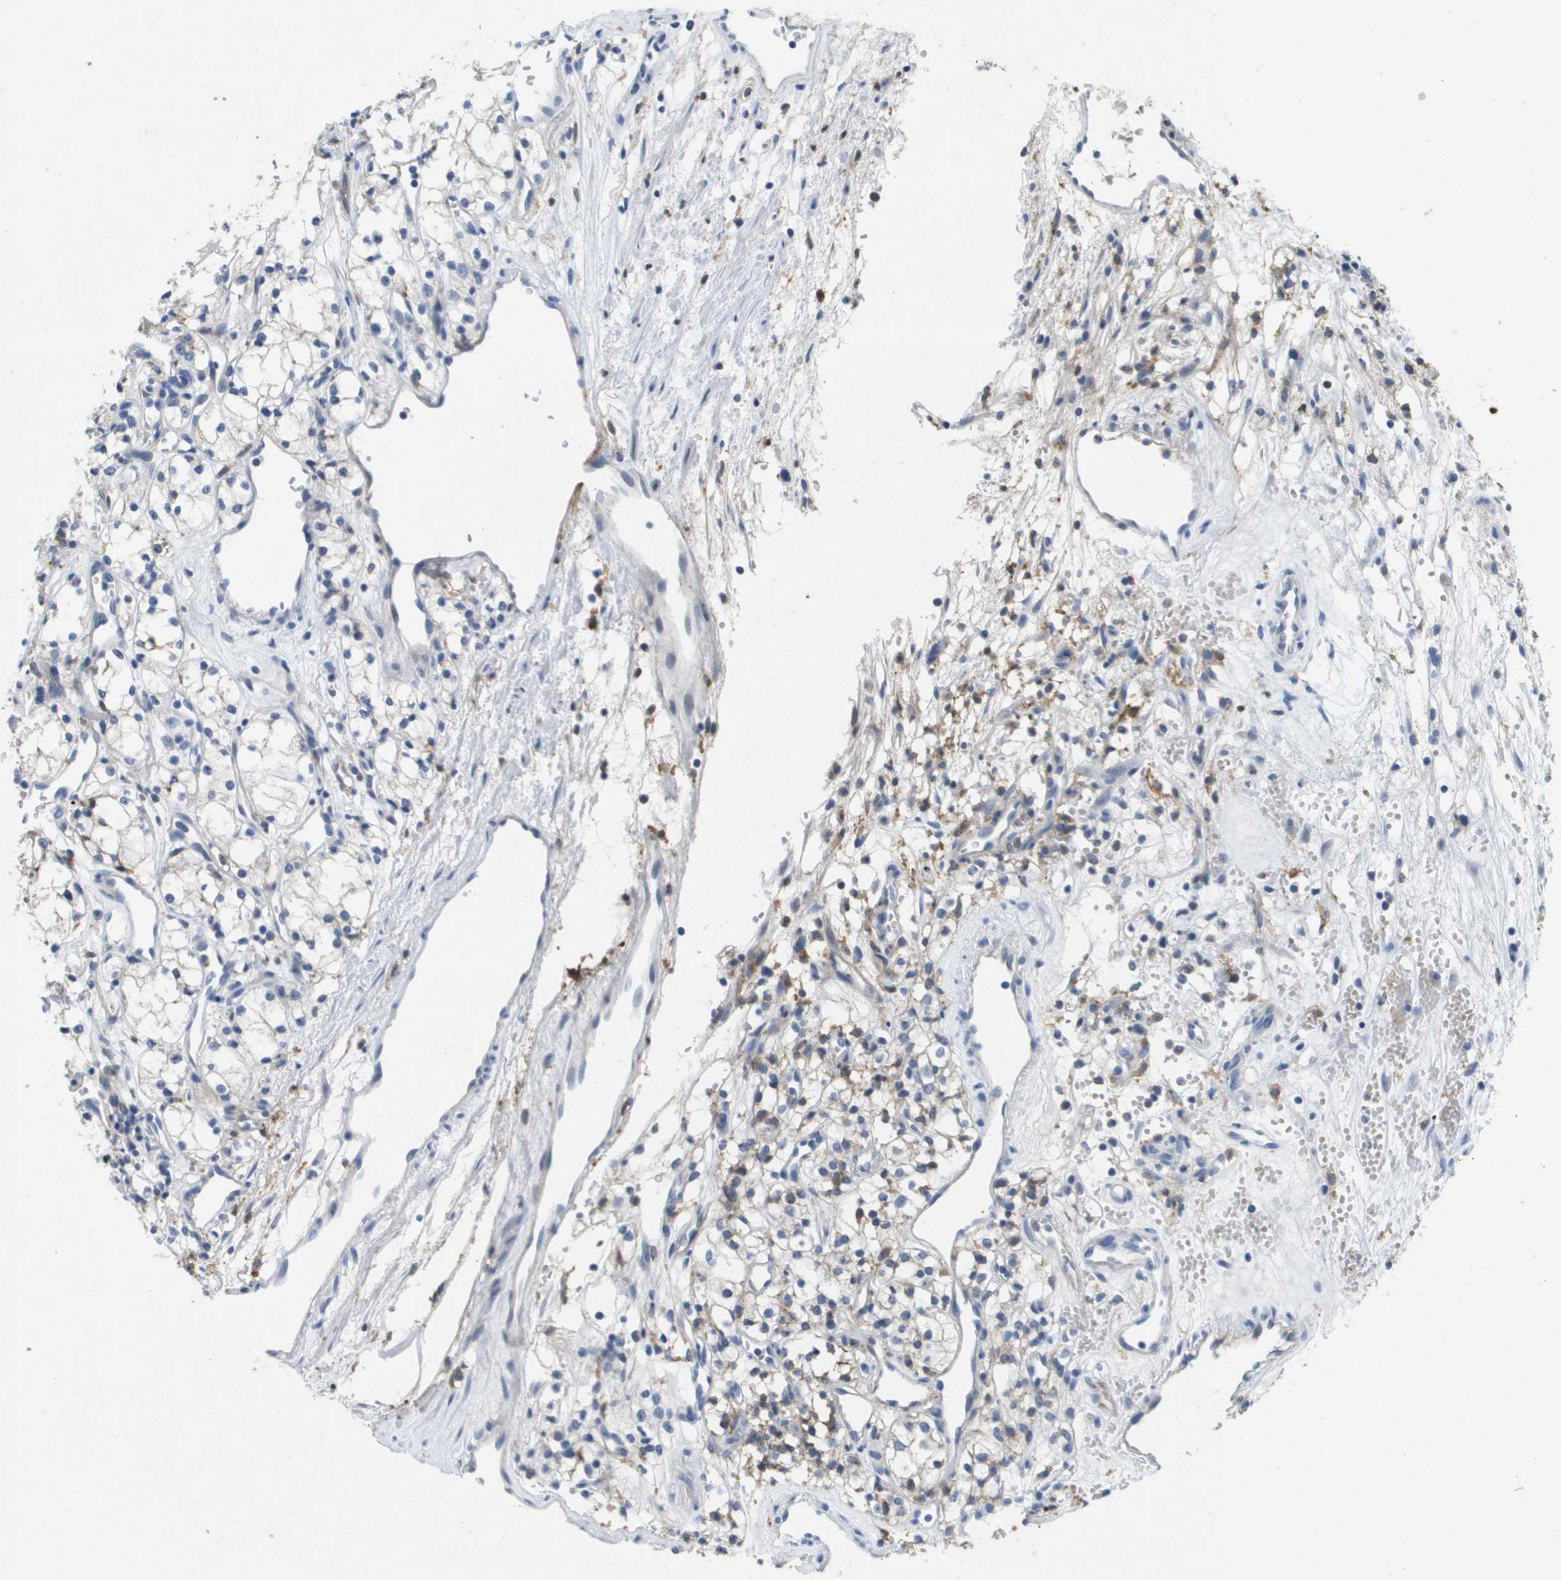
{"staining": {"intensity": "negative", "quantity": "none", "location": "none"}, "tissue": "renal cancer", "cell_type": "Tumor cells", "image_type": "cancer", "snomed": [{"axis": "morphology", "description": "Adenocarcinoma, NOS"}, {"axis": "topography", "description": "Kidney"}], "caption": "The IHC histopathology image has no significant positivity in tumor cells of renal cancer (adenocarcinoma) tissue.", "gene": "LIPG", "patient": {"sex": "male", "age": 59}}